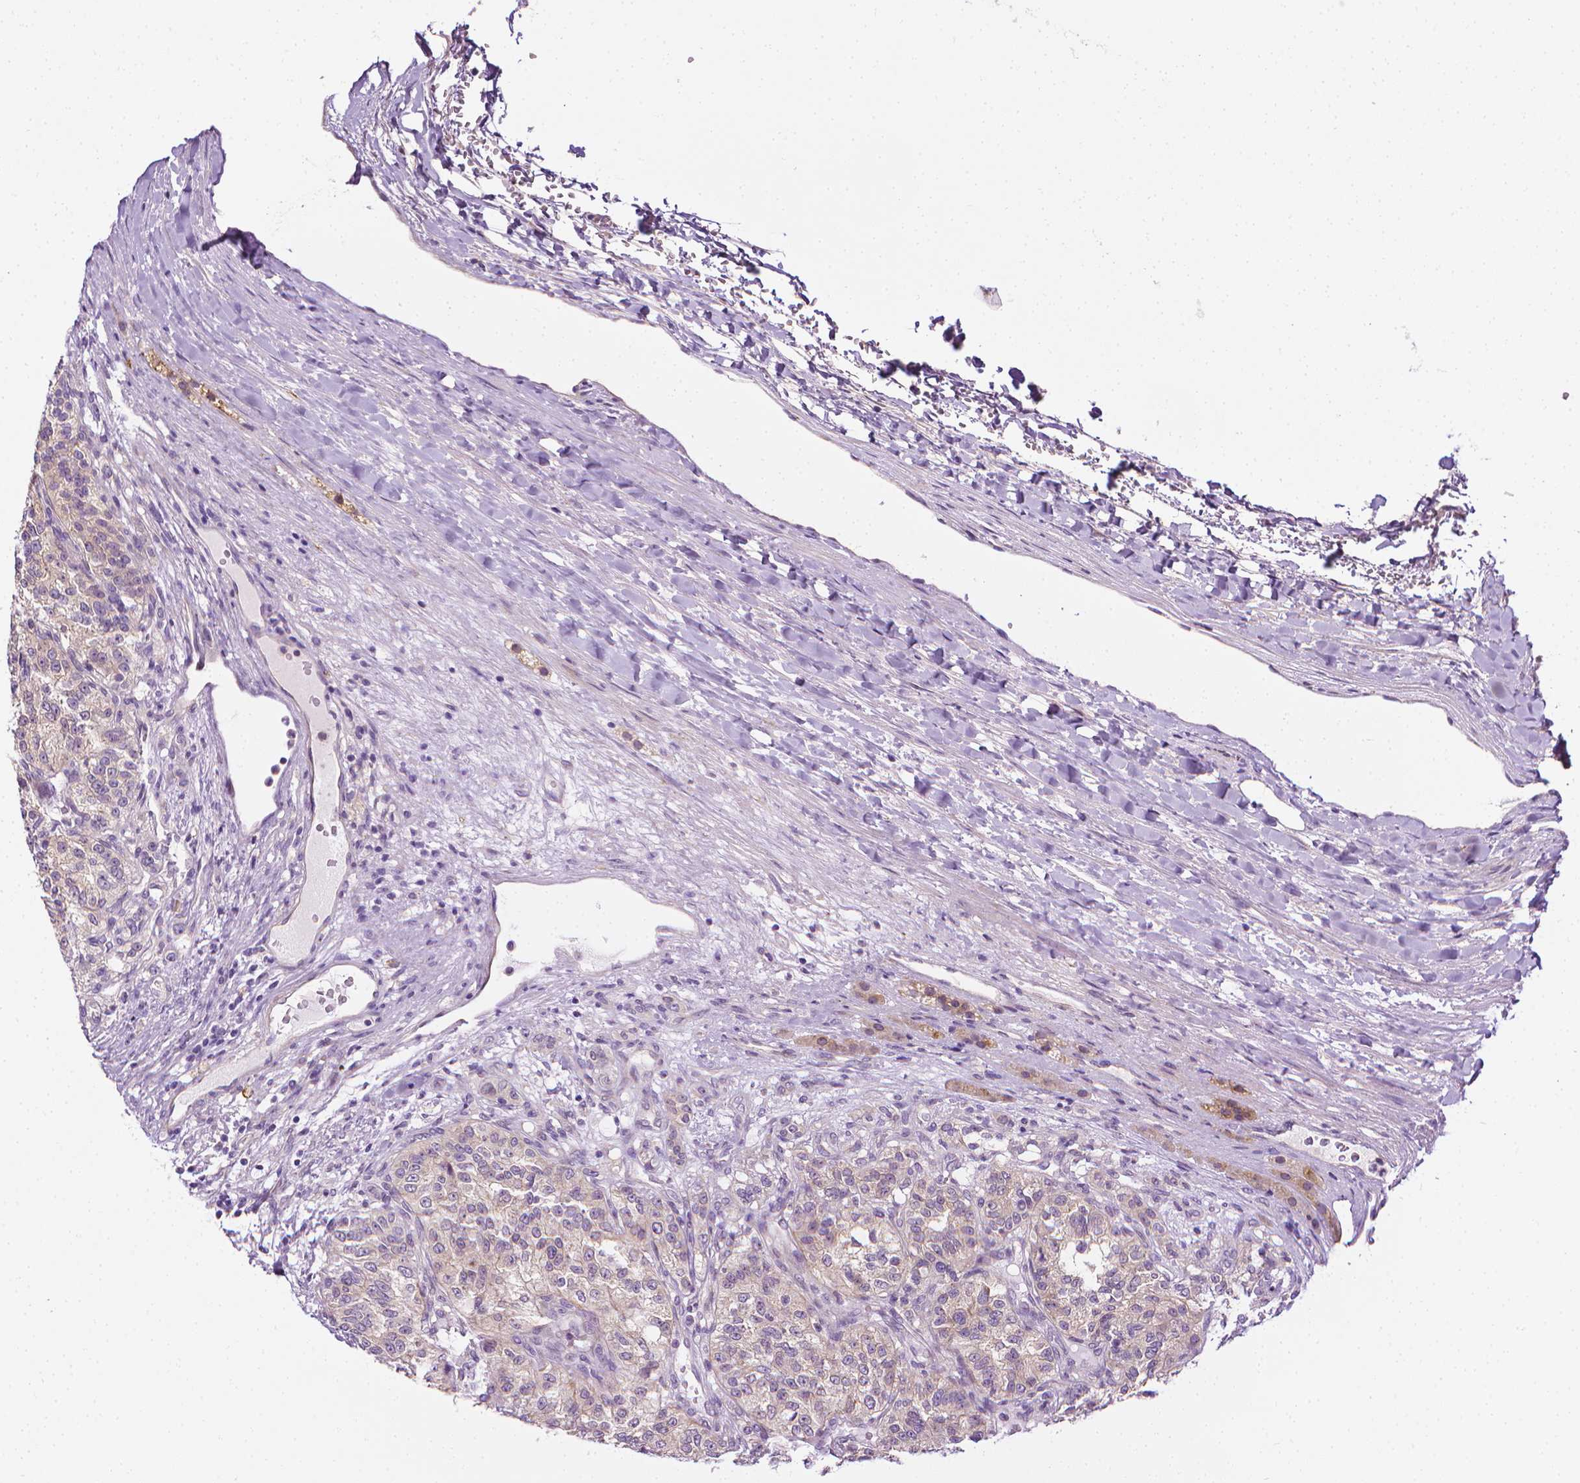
{"staining": {"intensity": "negative", "quantity": "none", "location": "none"}, "tissue": "renal cancer", "cell_type": "Tumor cells", "image_type": "cancer", "snomed": [{"axis": "morphology", "description": "Adenocarcinoma, NOS"}, {"axis": "topography", "description": "Kidney"}], "caption": "Immunohistochemistry photomicrograph of neoplastic tissue: renal adenocarcinoma stained with DAB demonstrates no significant protein positivity in tumor cells. (Immunohistochemistry (ihc), brightfield microscopy, high magnification).", "gene": "MCOLN3", "patient": {"sex": "female", "age": 63}}